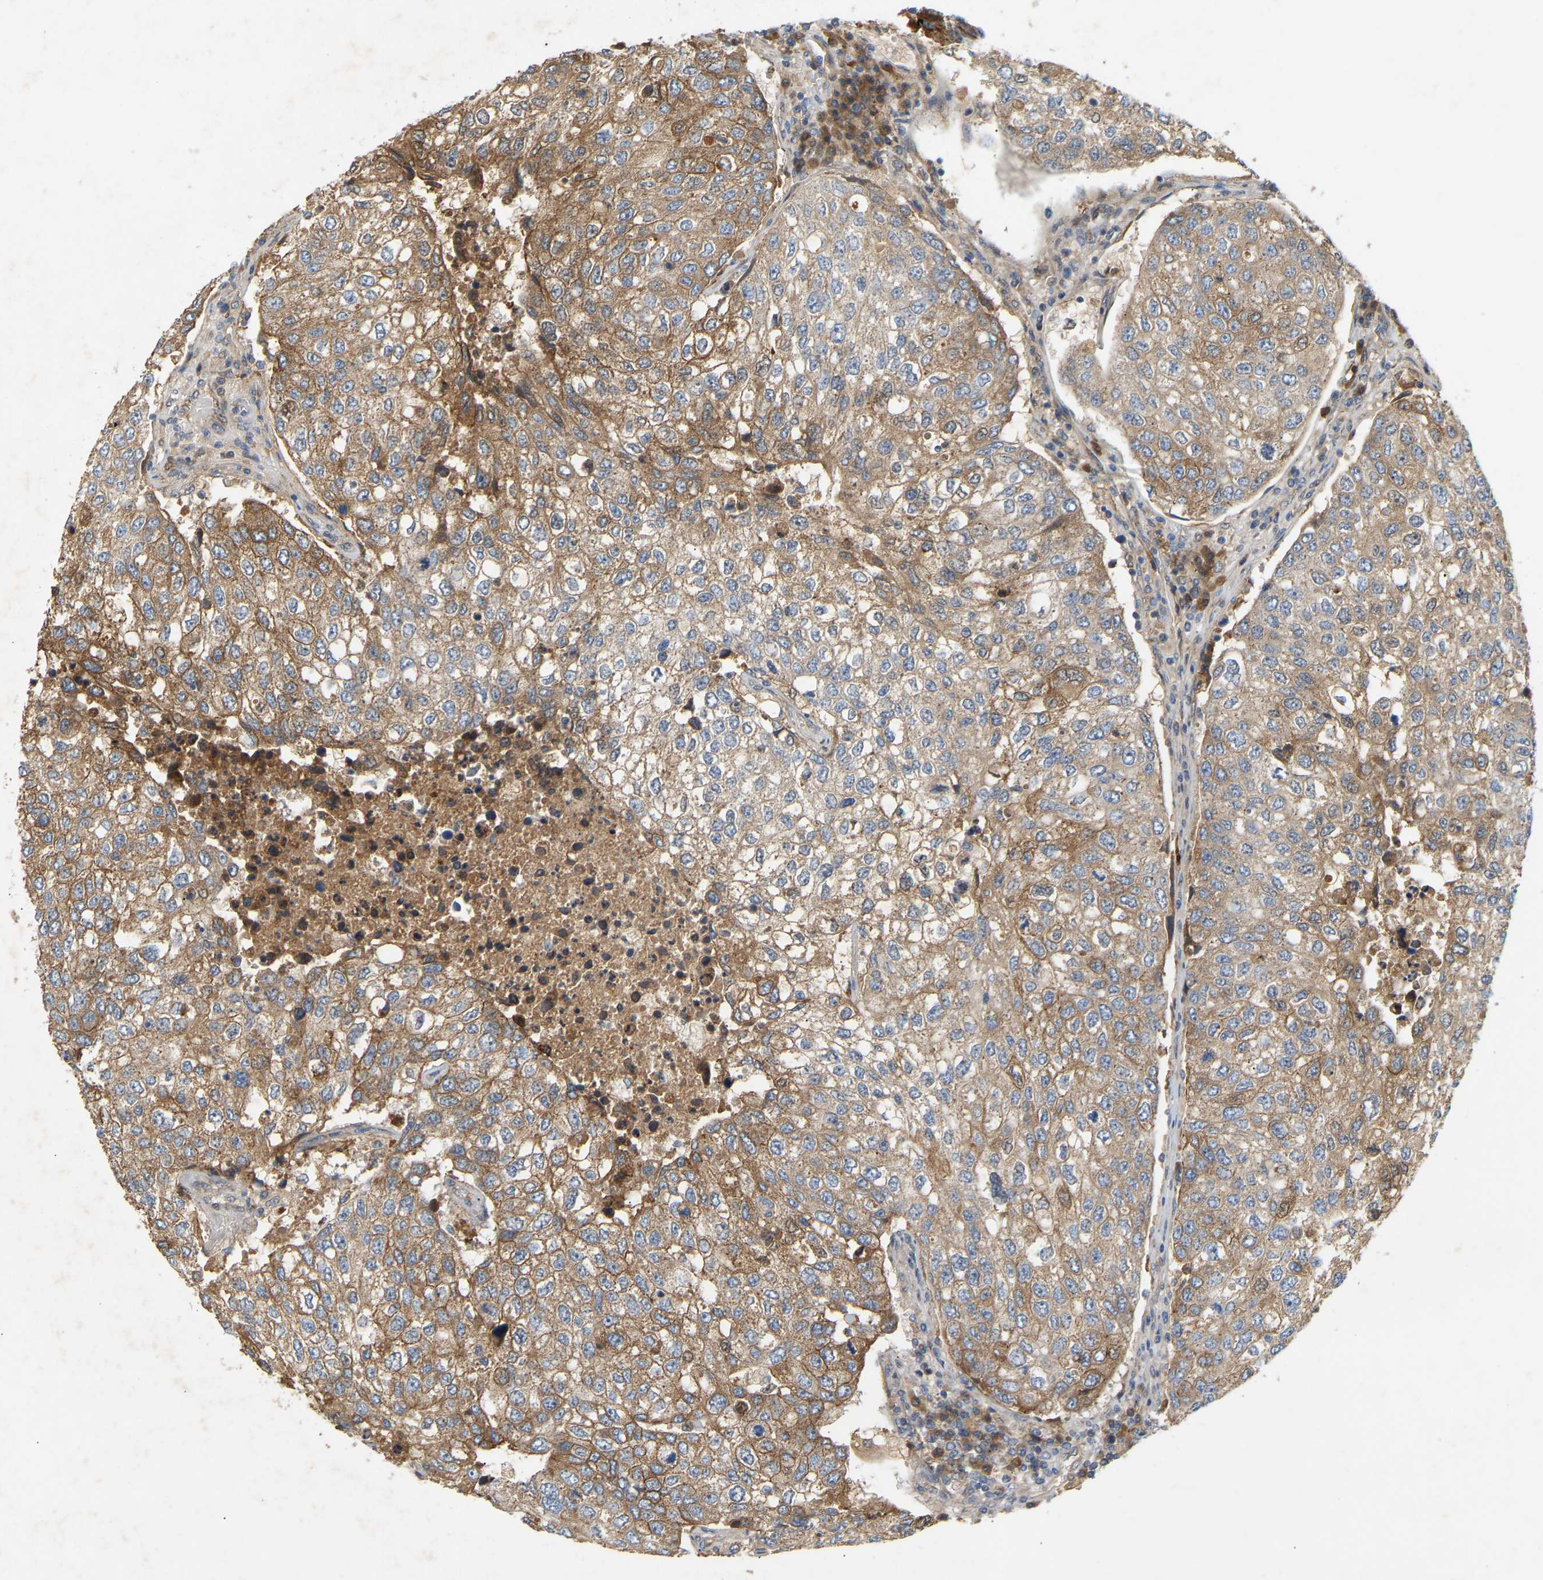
{"staining": {"intensity": "moderate", "quantity": "25%-75%", "location": "cytoplasmic/membranous"}, "tissue": "urothelial cancer", "cell_type": "Tumor cells", "image_type": "cancer", "snomed": [{"axis": "morphology", "description": "Urothelial carcinoma, High grade"}, {"axis": "topography", "description": "Lymph node"}, {"axis": "topography", "description": "Urinary bladder"}], "caption": "High-magnification brightfield microscopy of urothelial cancer stained with DAB (3,3'-diaminobenzidine) (brown) and counterstained with hematoxylin (blue). tumor cells exhibit moderate cytoplasmic/membranous positivity is present in approximately25%-75% of cells.", "gene": "PTCD1", "patient": {"sex": "male", "age": 51}}